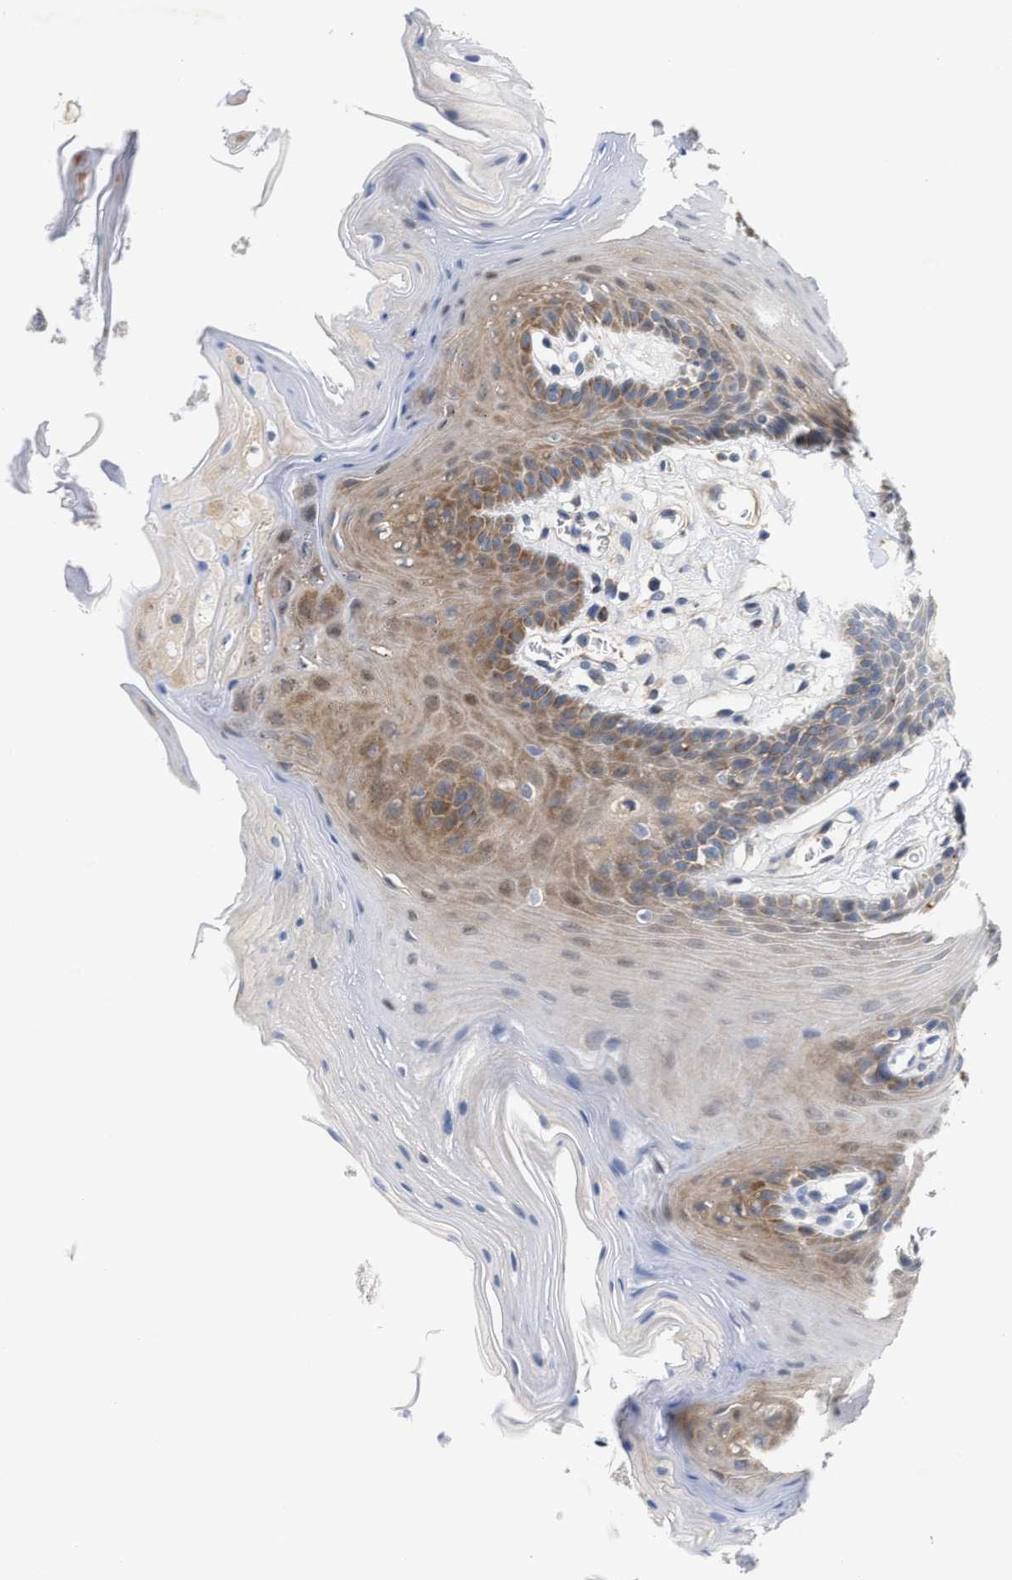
{"staining": {"intensity": "moderate", "quantity": ">75%", "location": "cytoplasmic/membranous"}, "tissue": "oral mucosa", "cell_type": "Squamous epithelial cells", "image_type": "normal", "snomed": [{"axis": "morphology", "description": "Normal tissue, NOS"}, {"axis": "morphology", "description": "Squamous cell carcinoma, NOS"}, {"axis": "topography", "description": "Oral tissue"}, {"axis": "topography", "description": "Head-Neck"}], "caption": "IHC image of unremarkable human oral mucosa stained for a protein (brown), which exhibits medium levels of moderate cytoplasmic/membranous expression in approximately >75% of squamous epithelial cells.", "gene": "BBLN", "patient": {"sex": "male", "age": 71}}